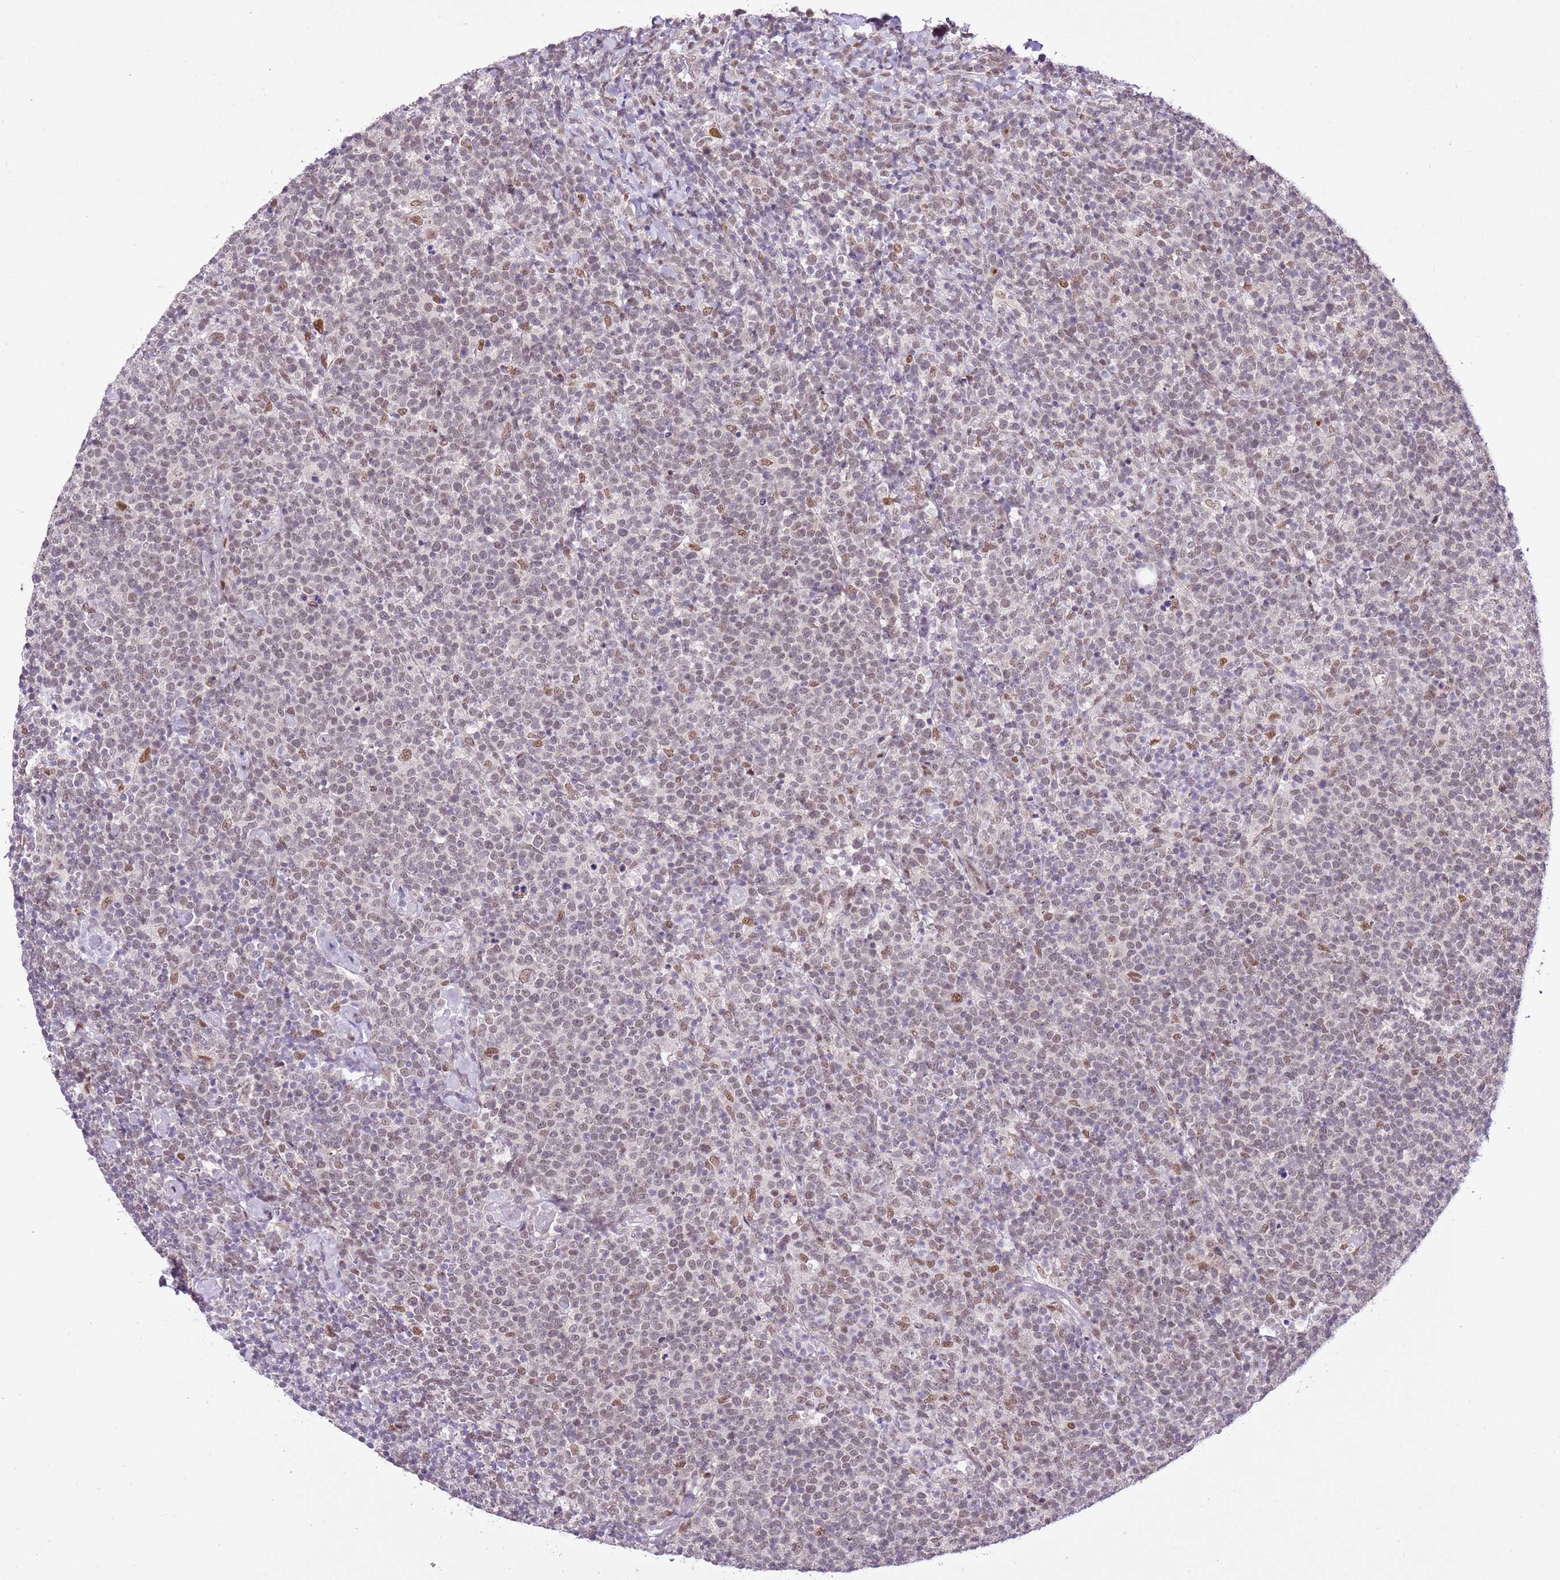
{"staining": {"intensity": "weak", "quantity": "25%-75%", "location": "nuclear"}, "tissue": "lymphoma", "cell_type": "Tumor cells", "image_type": "cancer", "snomed": [{"axis": "morphology", "description": "Malignant lymphoma, non-Hodgkin's type, High grade"}, {"axis": "topography", "description": "Lymph node"}], "caption": "The micrograph displays immunohistochemical staining of lymphoma. There is weak nuclear staining is seen in about 25%-75% of tumor cells. (IHC, brightfield microscopy, high magnification).", "gene": "NACC2", "patient": {"sex": "male", "age": 61}}